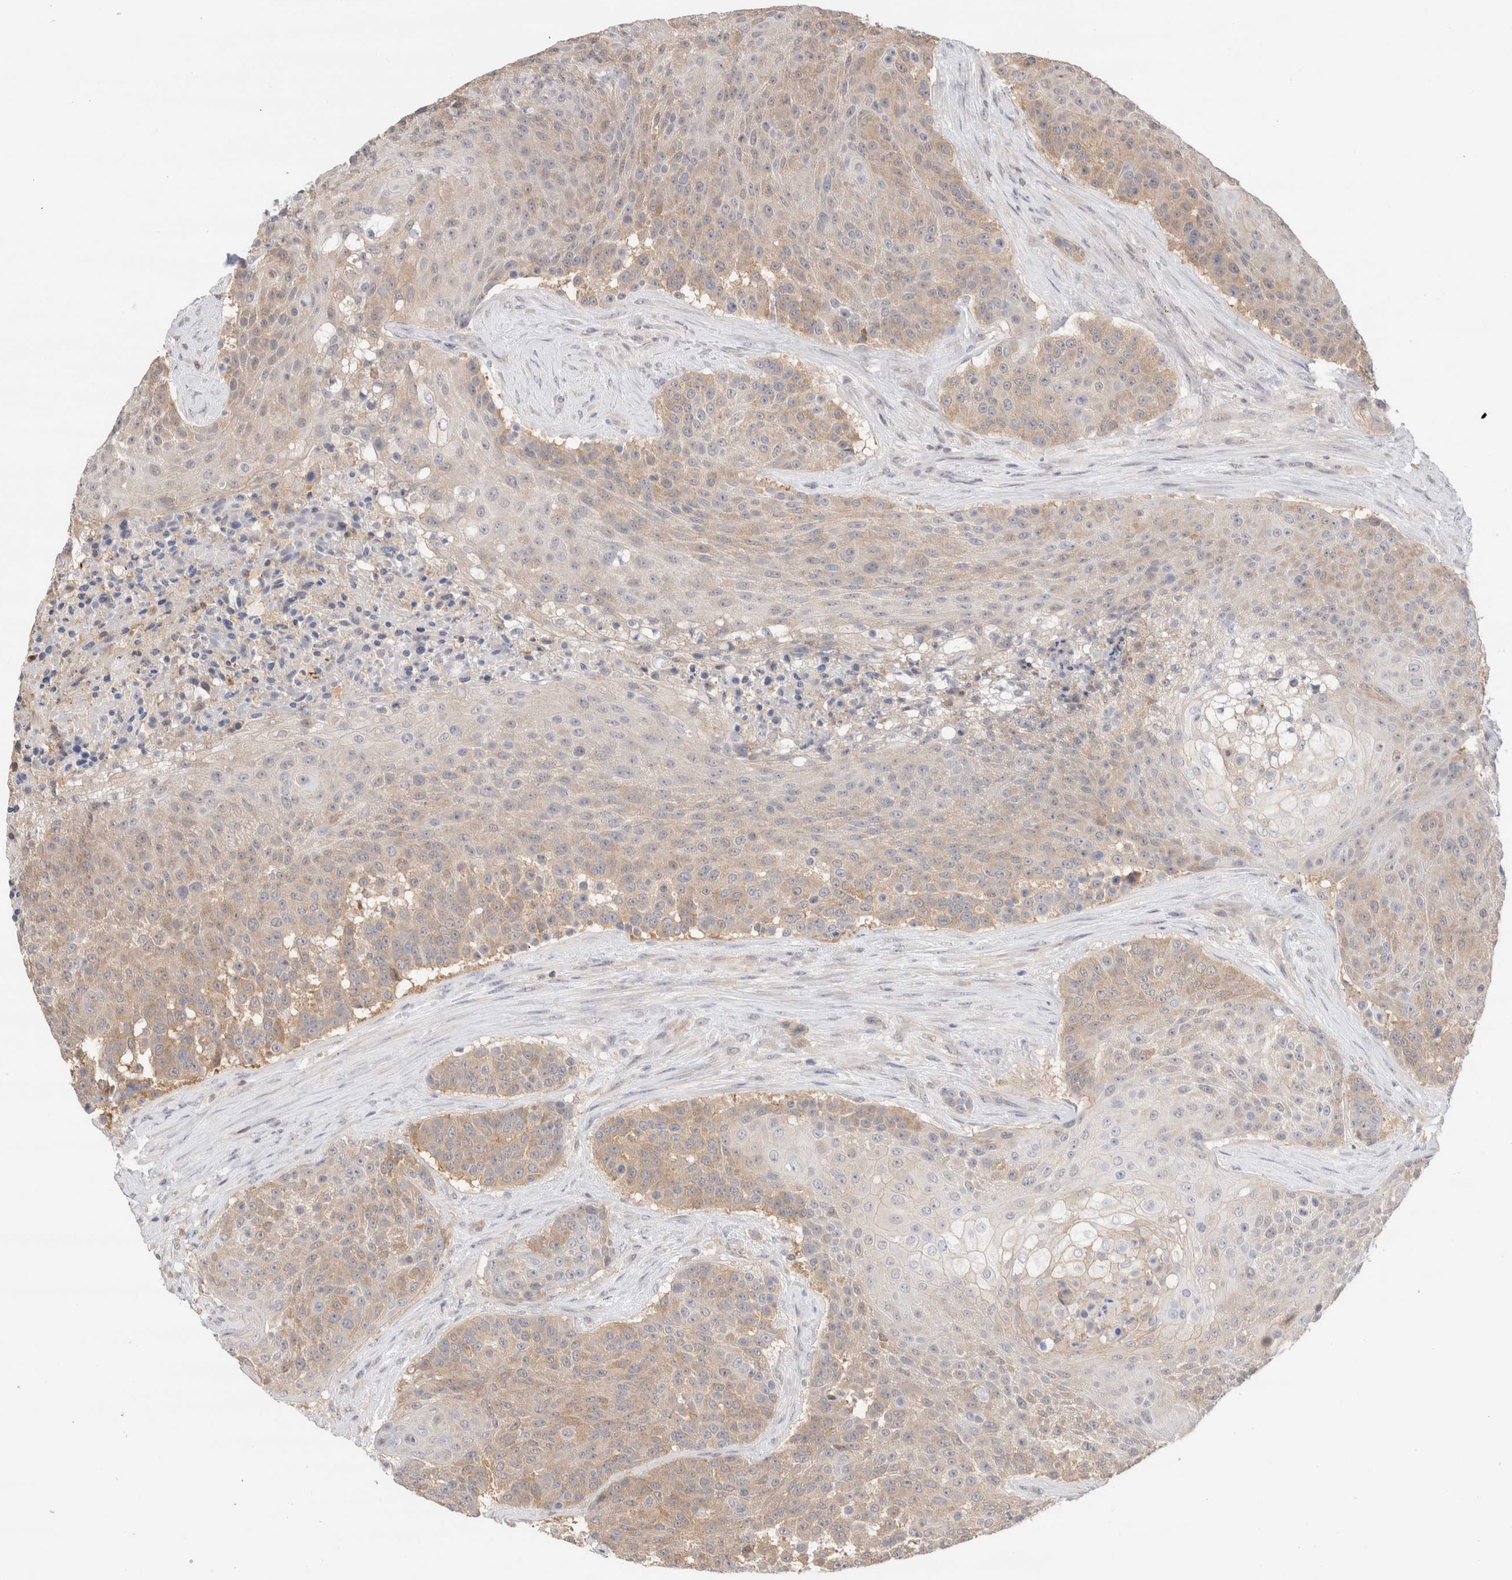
{"staining": {"intensity": "weak", "quantity": "25%-75%", "location": "cytoplasmic/membranous"}, "tissue": "urothelial cancer", "cell_type": "Tumor cells", "image_type": "cancer", "snomed": [{"axis": "morphology", "description": "Urothelial carcinoma, High grade"}, {"axis": "topography", "description": "Urinary bladder"}], "caption": "Urothelial cancer stained with a brown dye shows weak cytoplasmic/membranous positive positivity in about 25%-75% of tumor cells.", "gene": "C17orf97", "patient": {"sex": "female", "age": 63}}